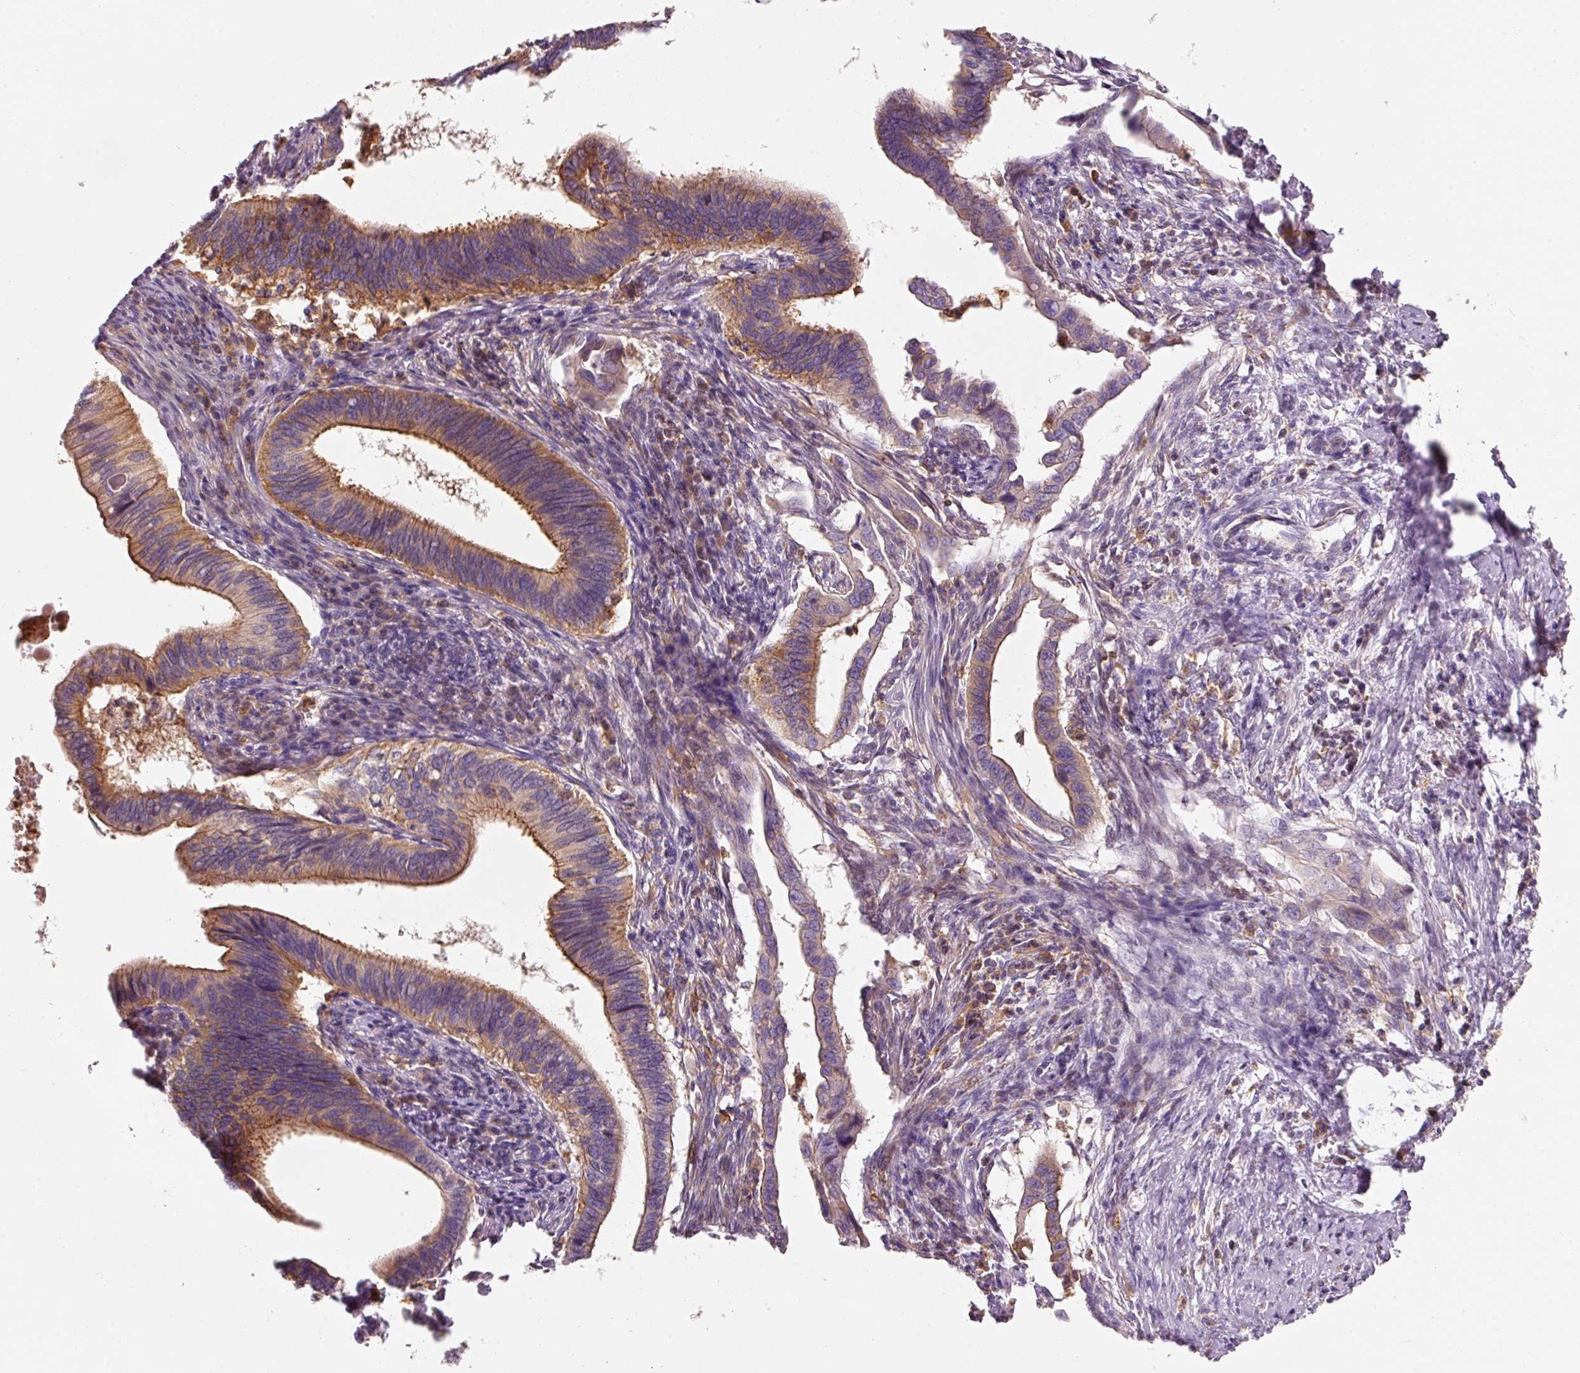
{"staining": {"intensity": "moderate", "quantity": ">75%", "location": "cytoplasmic/membranous"}, "tissue": "cervical cancer", "cell_type": "Tumor cells", "image_type": "cancer", "snomed": [{"axis": "morphology", "description": "Adenocarcinoma, NOS"}, {"axis": "topography", "description": "Cervix"}], "caption": "An image of cervical cancer (adenocarcinoma) stained for a protein demonstrates moderate cytoplasmic/membranous brown staining in tumor cells. The protein is shown in brown color, while the nuclei are stained blue.", "gene": "IQGAP2", "patient": {"sex": "female", "age": 42}}